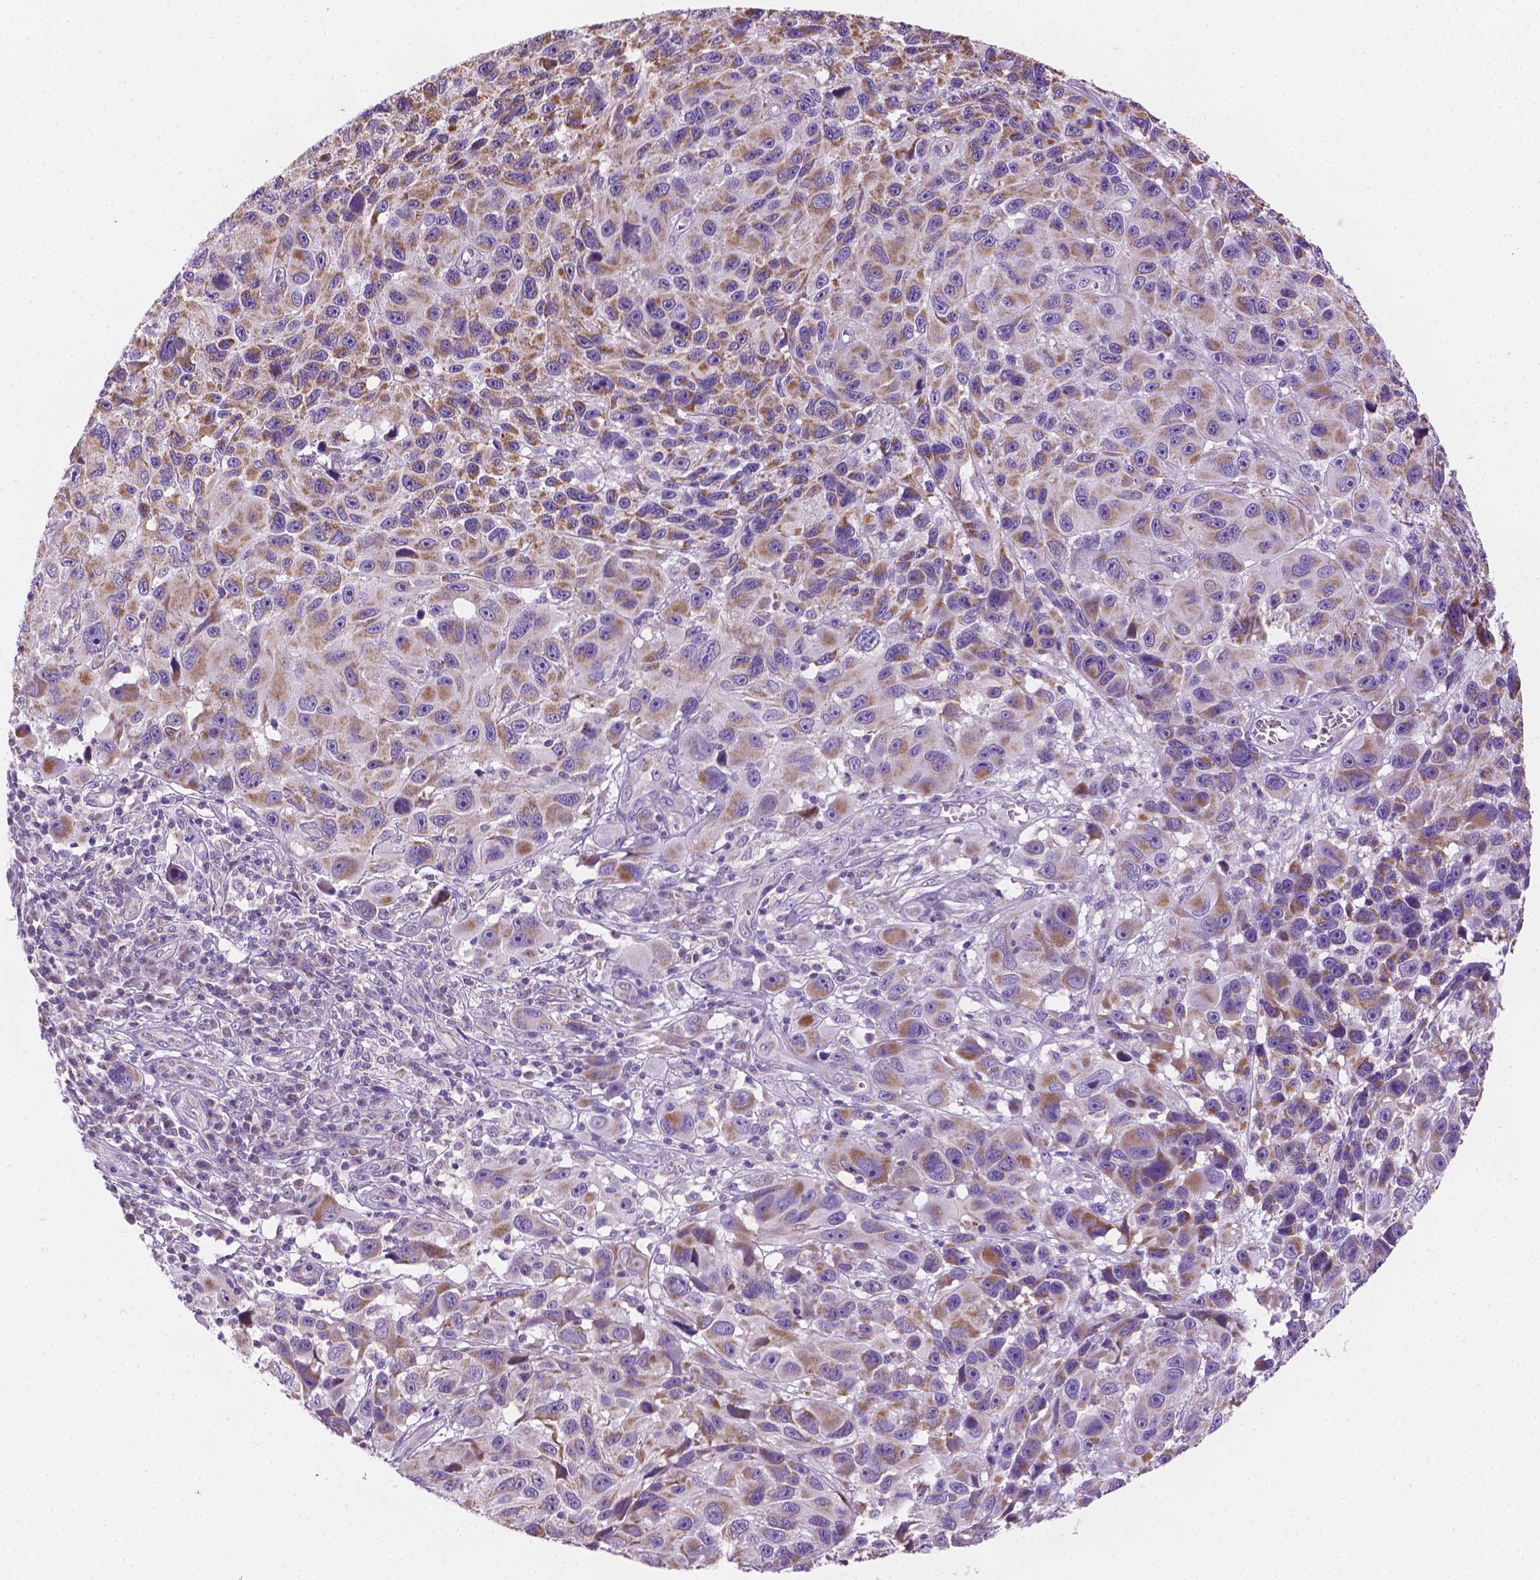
{"staining": {"intensity": "moderate", "quantity": "25%-75%", "location": "cytoplasmic/membranous"}, "tissue": "melanoma", "cell_type": "Tumor cells", "image_type": "cancer", "snomed": [{"axis": "morphology", "description": "Malignant melanoma, NOS"}, {"axis": "topography", "description": "Skin"}], "caption": "Moderate cytoplasmic/membranous staining is appreciated in approximately 25%-75% of tumor cells in malignant melanoma.", "gene": "CSPG5", "patient": {"sex": "male", "age": 53}}